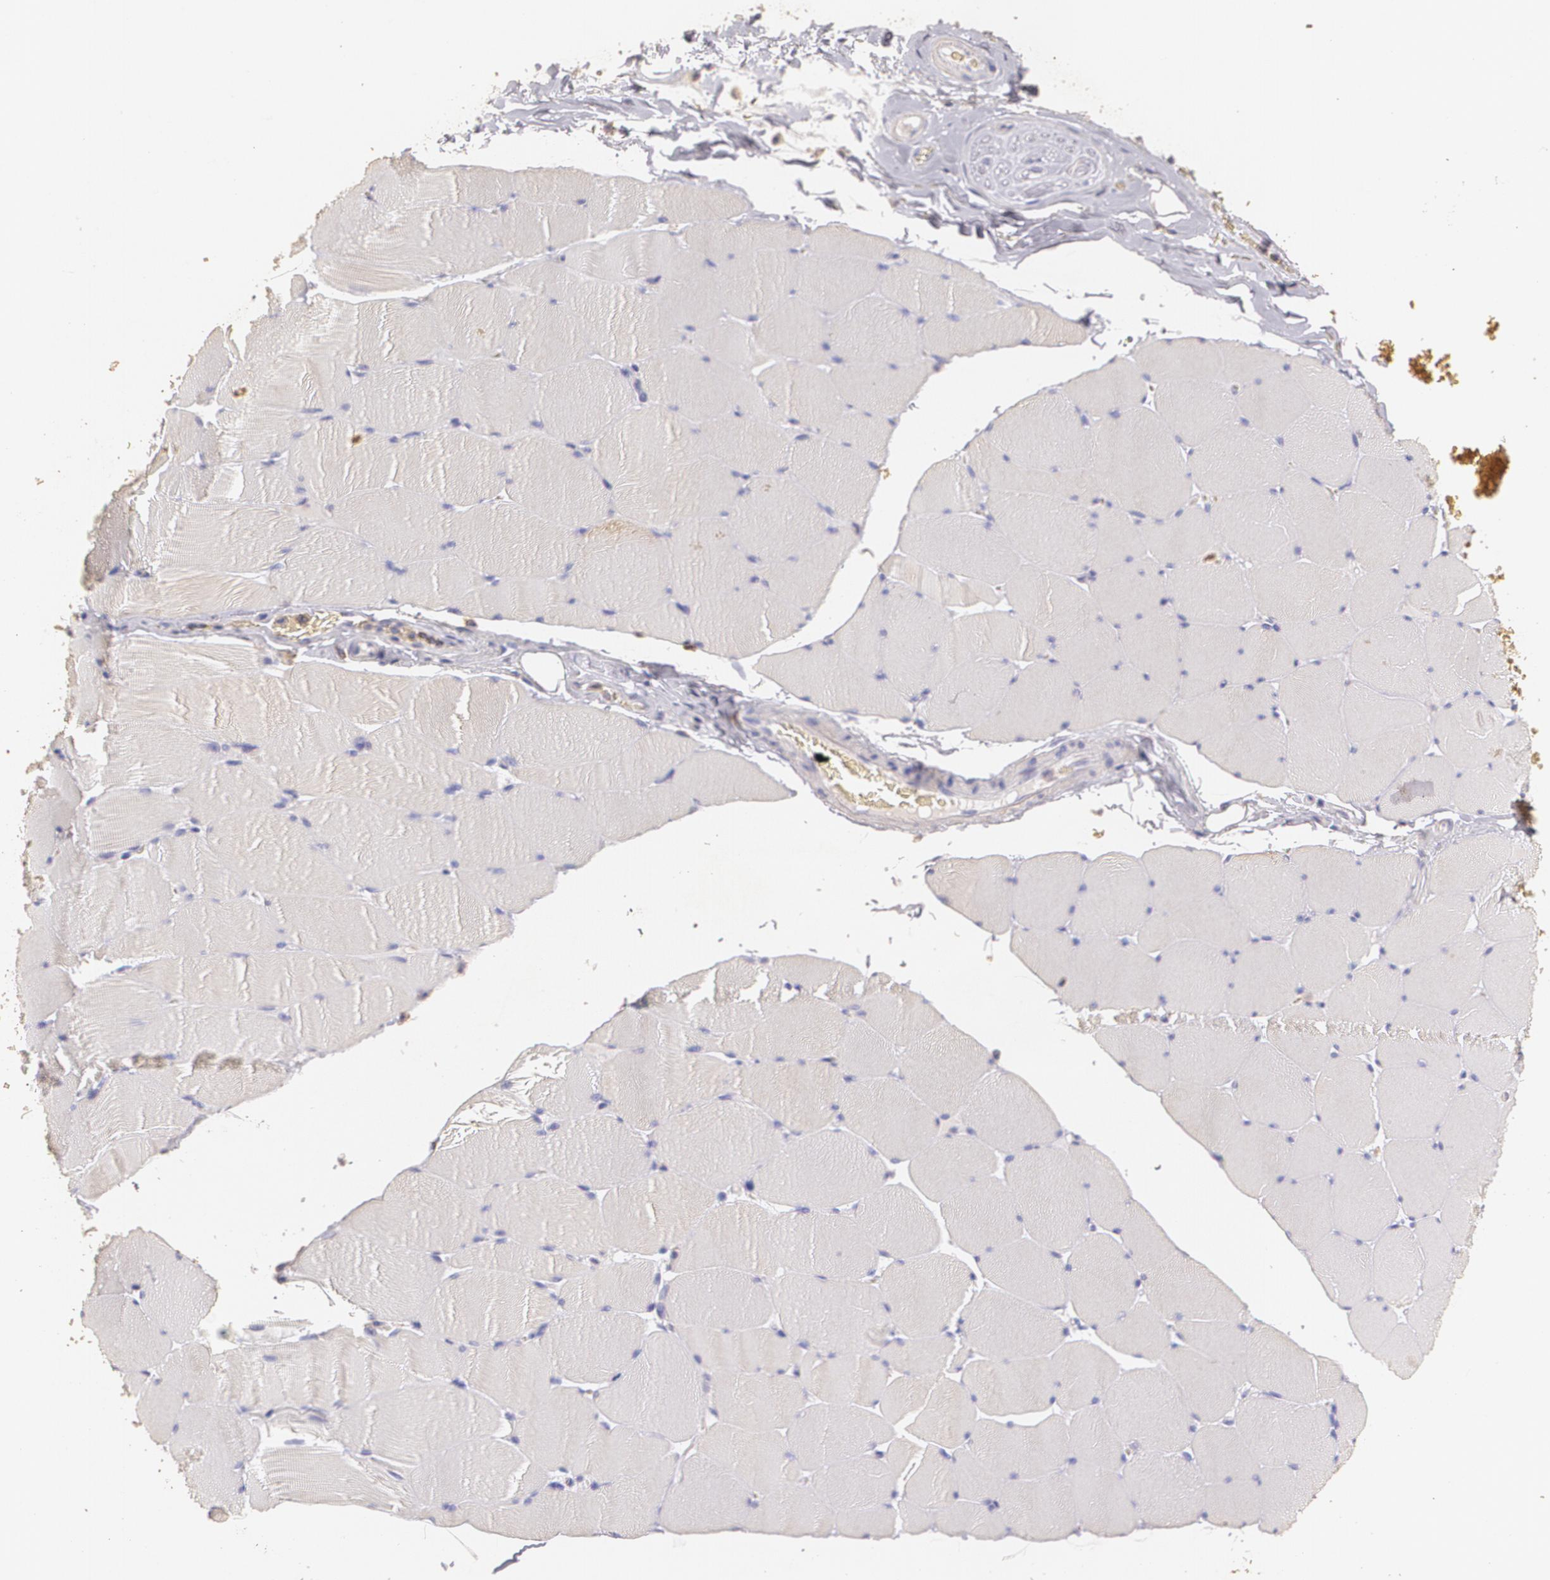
{"staining": {"intensity": "weak", "quantity": "<25%", "location": "cytoplasmic/membranous"}, "tissue": "skeletal muscle", "cell_type": "Myocytes", "image_type": "normal", "snomed": [{"axis": "morphology", "description": "Normal tissue, NOS"}, {"axis": "topography", "description": "Skeletal muscle"}], "caption": "Immunohistochemical staining of unremarkable skeletal muscle demonstrates no significant staining in myocytes. (DAB immunohistochemistry (IHC), high magnification).", "gene": "TGFBR1", "patient": {"sex": "male", "age": 62}}